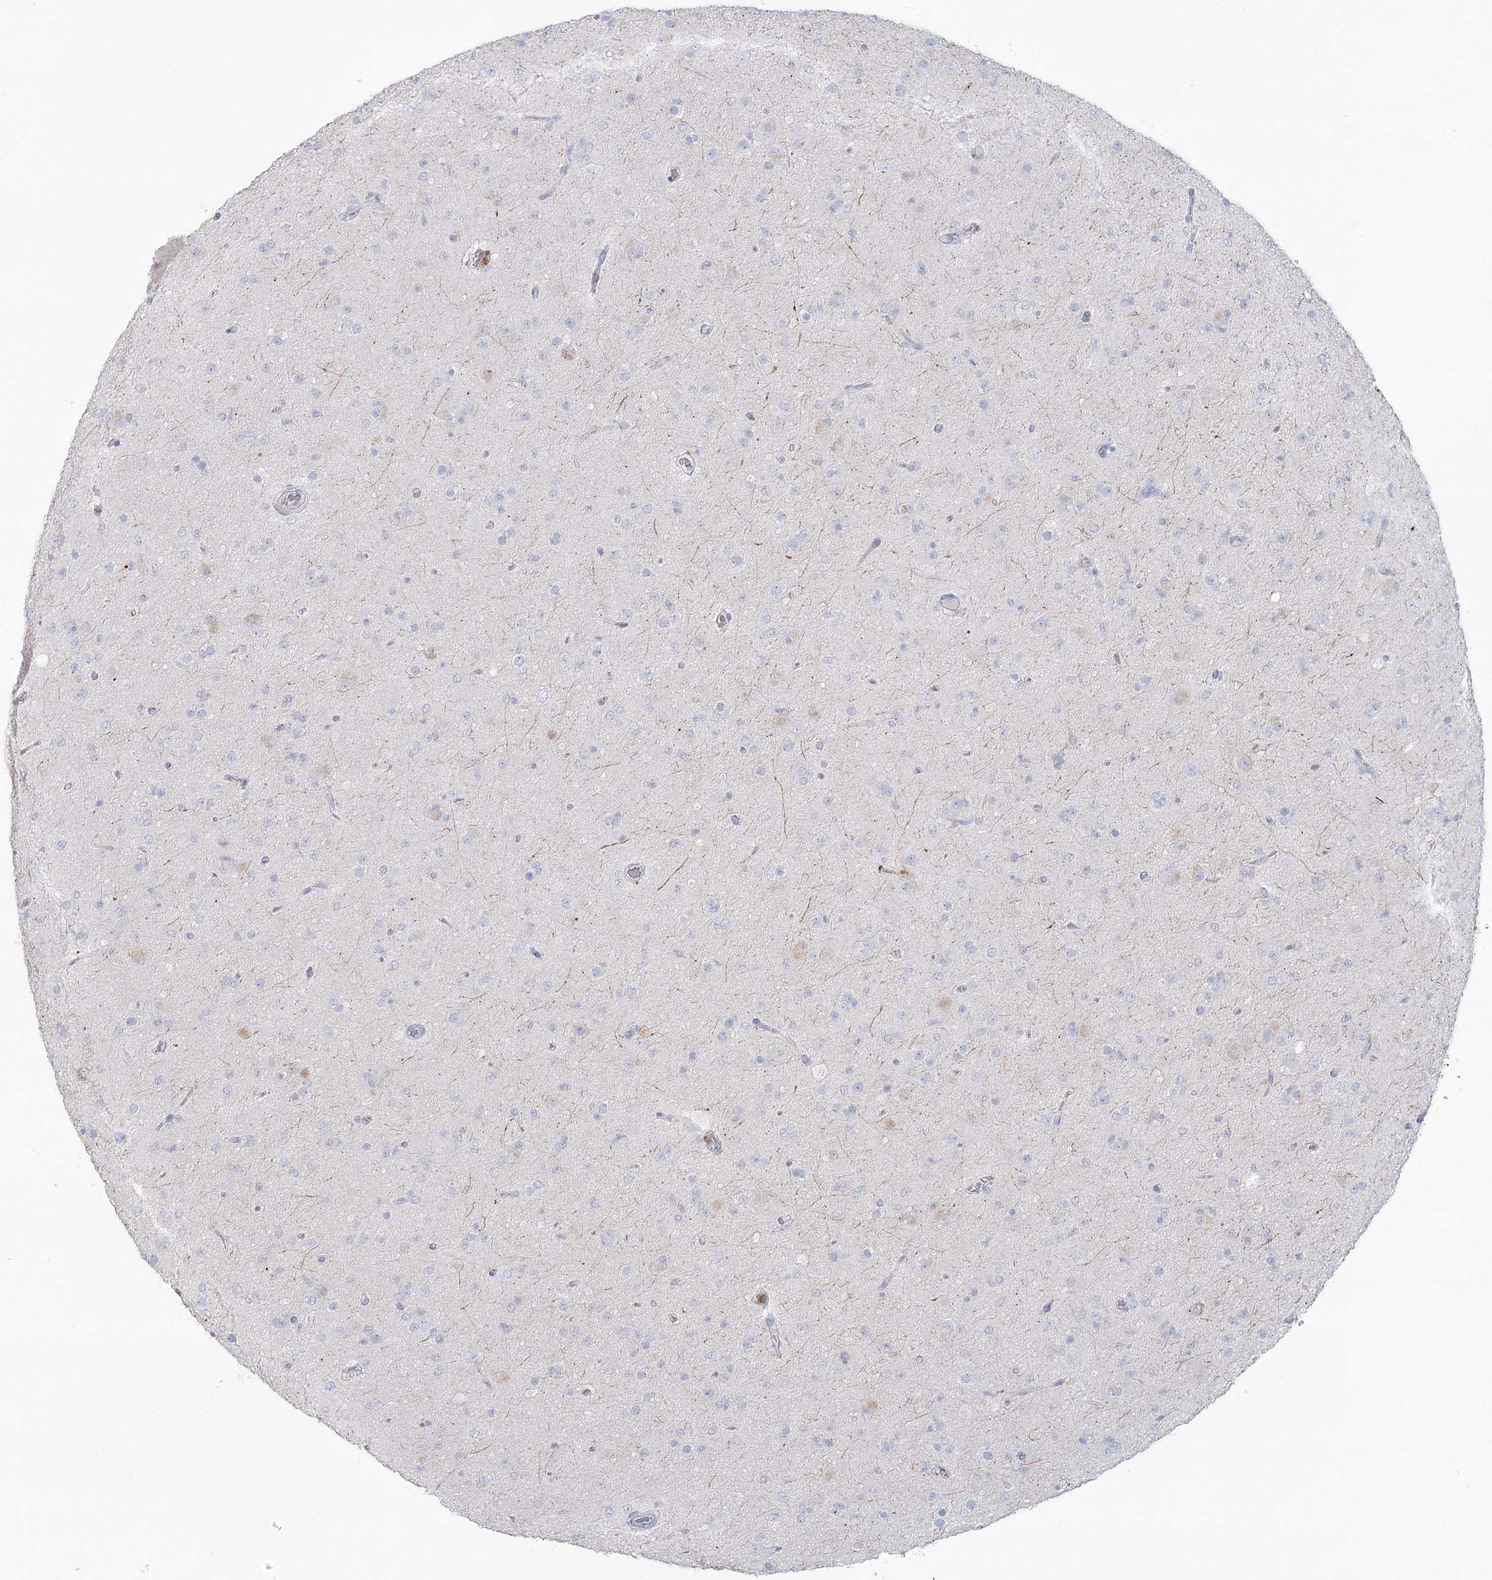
{"staining": {"intensity": "negative", "quantity": "none", "location": "none"}, "tissue": "glioma", "cell_type": "Tumor cells", "image_type": "cancer", "snomed": [{"axis": "morphology", "description": "Glioma, malignant, Low grade"}, {"axis": "topography", "description": "Brain"}], "caption": "Immunohistochemistry (IHC) of malignant glioma (low-grade) demonstrates no positivity in tumor cells.", "gene": "LRP2BP", "patient": {"sex": "male", "age": 65}}